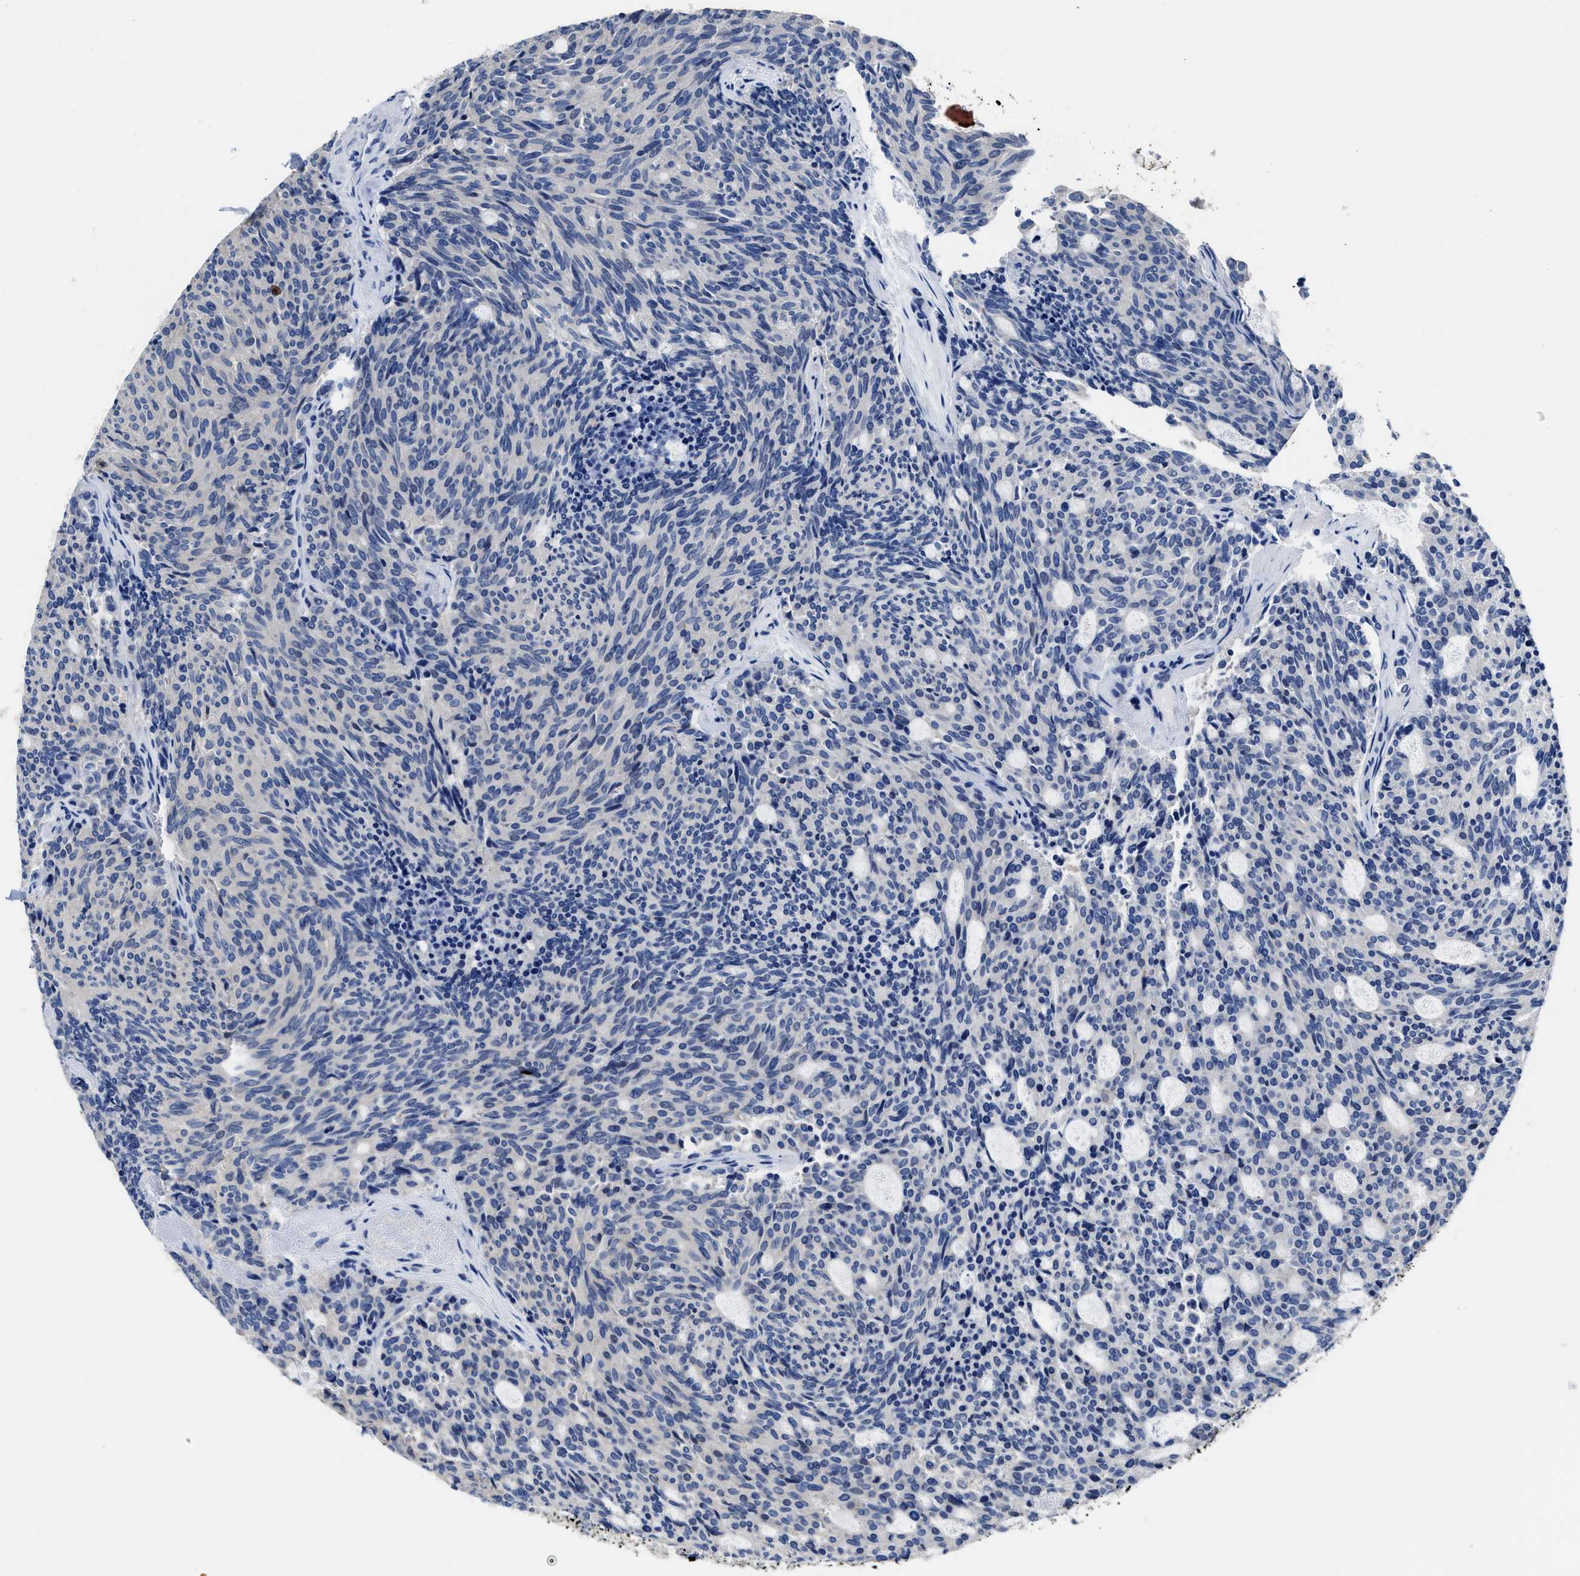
{"staining": {"intensity": "negative", "quantity": "none", "location": "none"}, "tissue": "carcinoid", "cell_type": "Tumor cells", "image_type": "cancer", "snomed": [{"axis": "morphology", "description": "Carcinoid, malignant, NOS"}, {"axis": "topography", "description": "Pancreas"}], "caption": "Carcinoid was stained to show a protein in brown. There is no significant staining in tumor cells.", "gene": "HOOK1", "patient": {"sex": "female", "age": 54}}